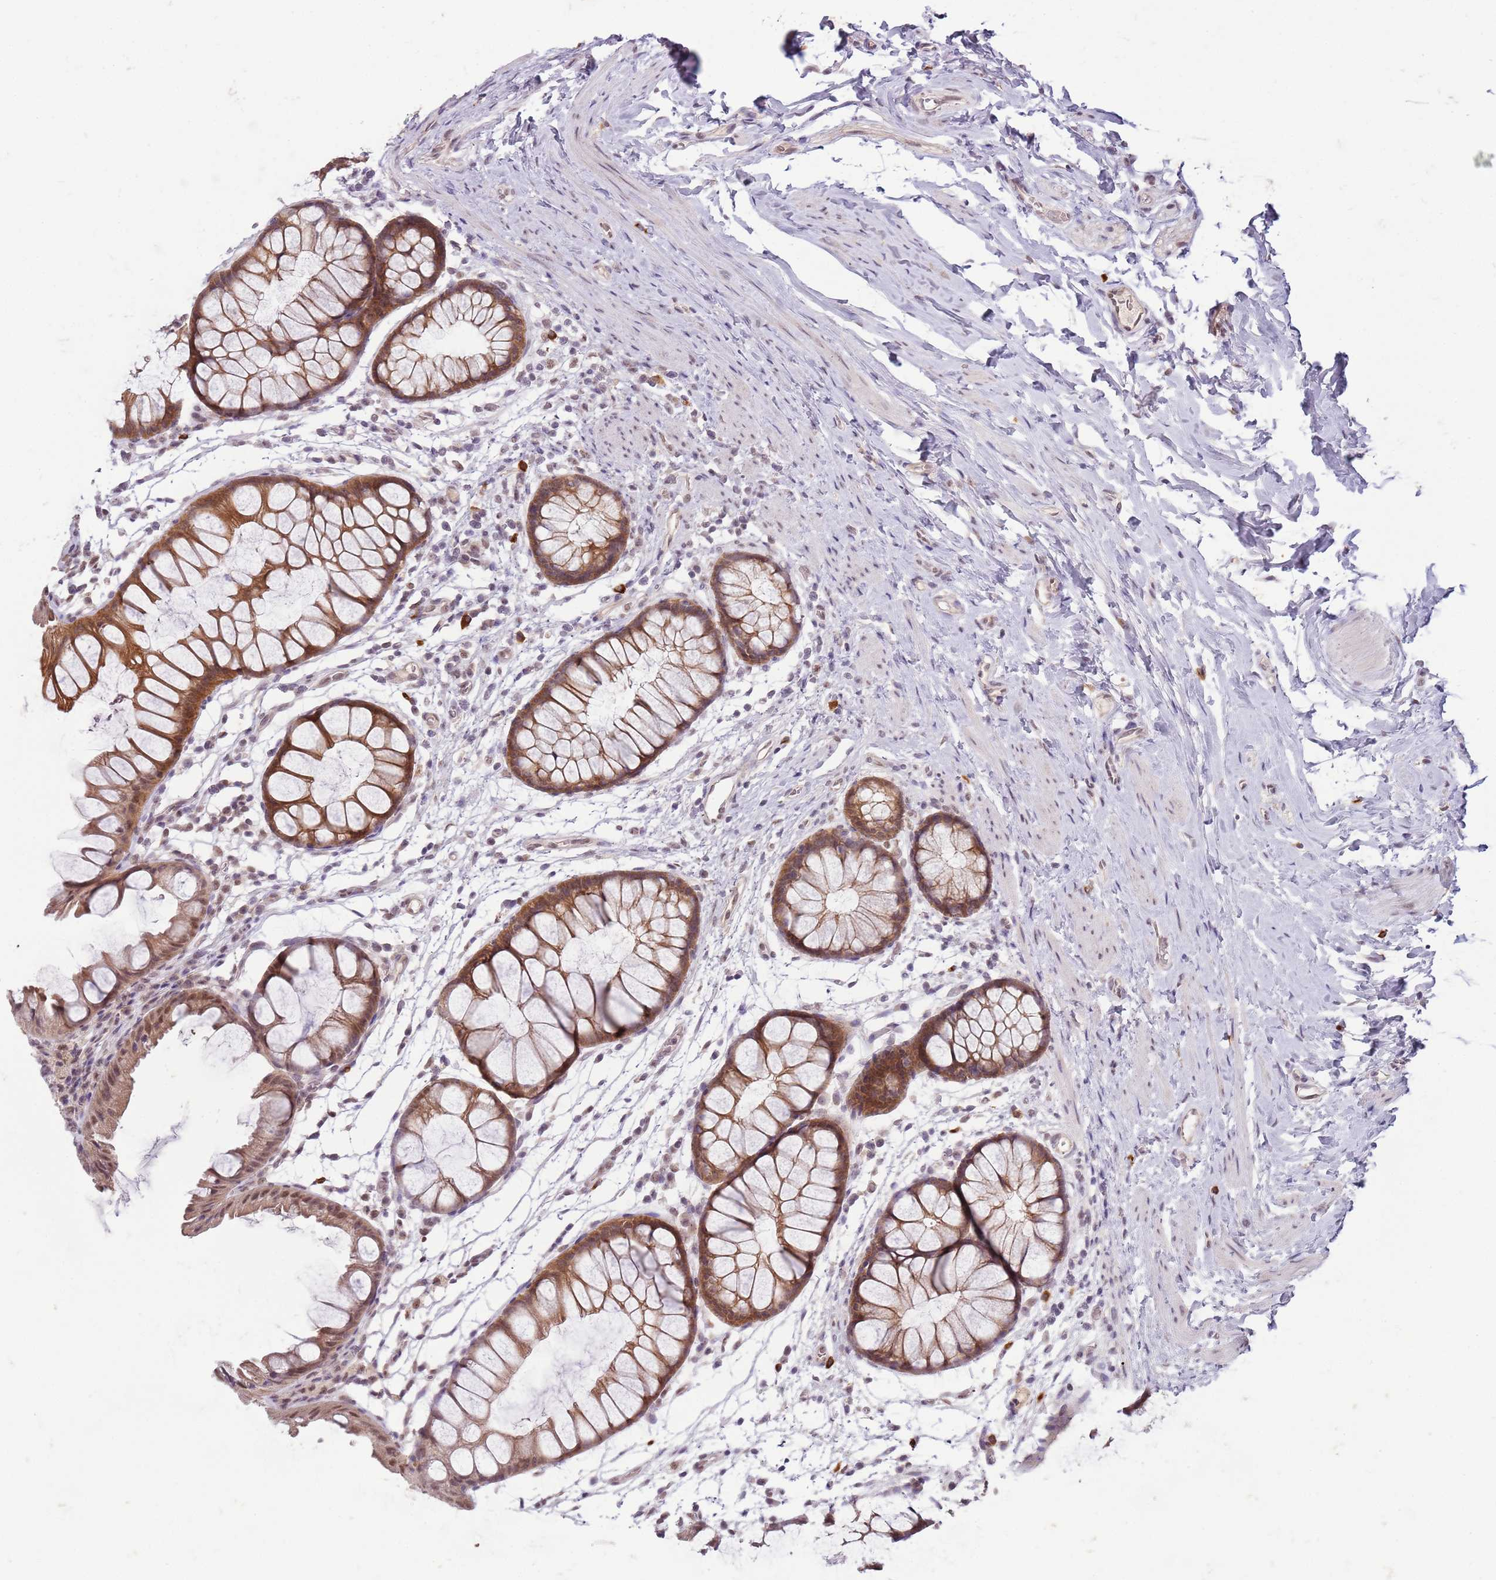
{"staining": {"intensity": "weak", "quantity": ">75%", "location": "cytoplasmic/membranous,nuclear"}, "tissue": "colon", "cell_type": "Endothelial cells", "image_type": "normal", "snomed": [{"axis": "morphology", "description": "Normal tissue, NOS"}, {"axis": "topography", "description": "Colon"}], "caption": "The immunohistochemical stain labels weak cytoplasmic/membranous,nuclear positivity in endothelial cells of unremarkable colon. Using DAB (brown) and hematoxylin (blue) stains, captured at high magnification using brightfield microscopy.", "gene": "FAM120AOS", "patient": {"sex": "female", "age": 62}}